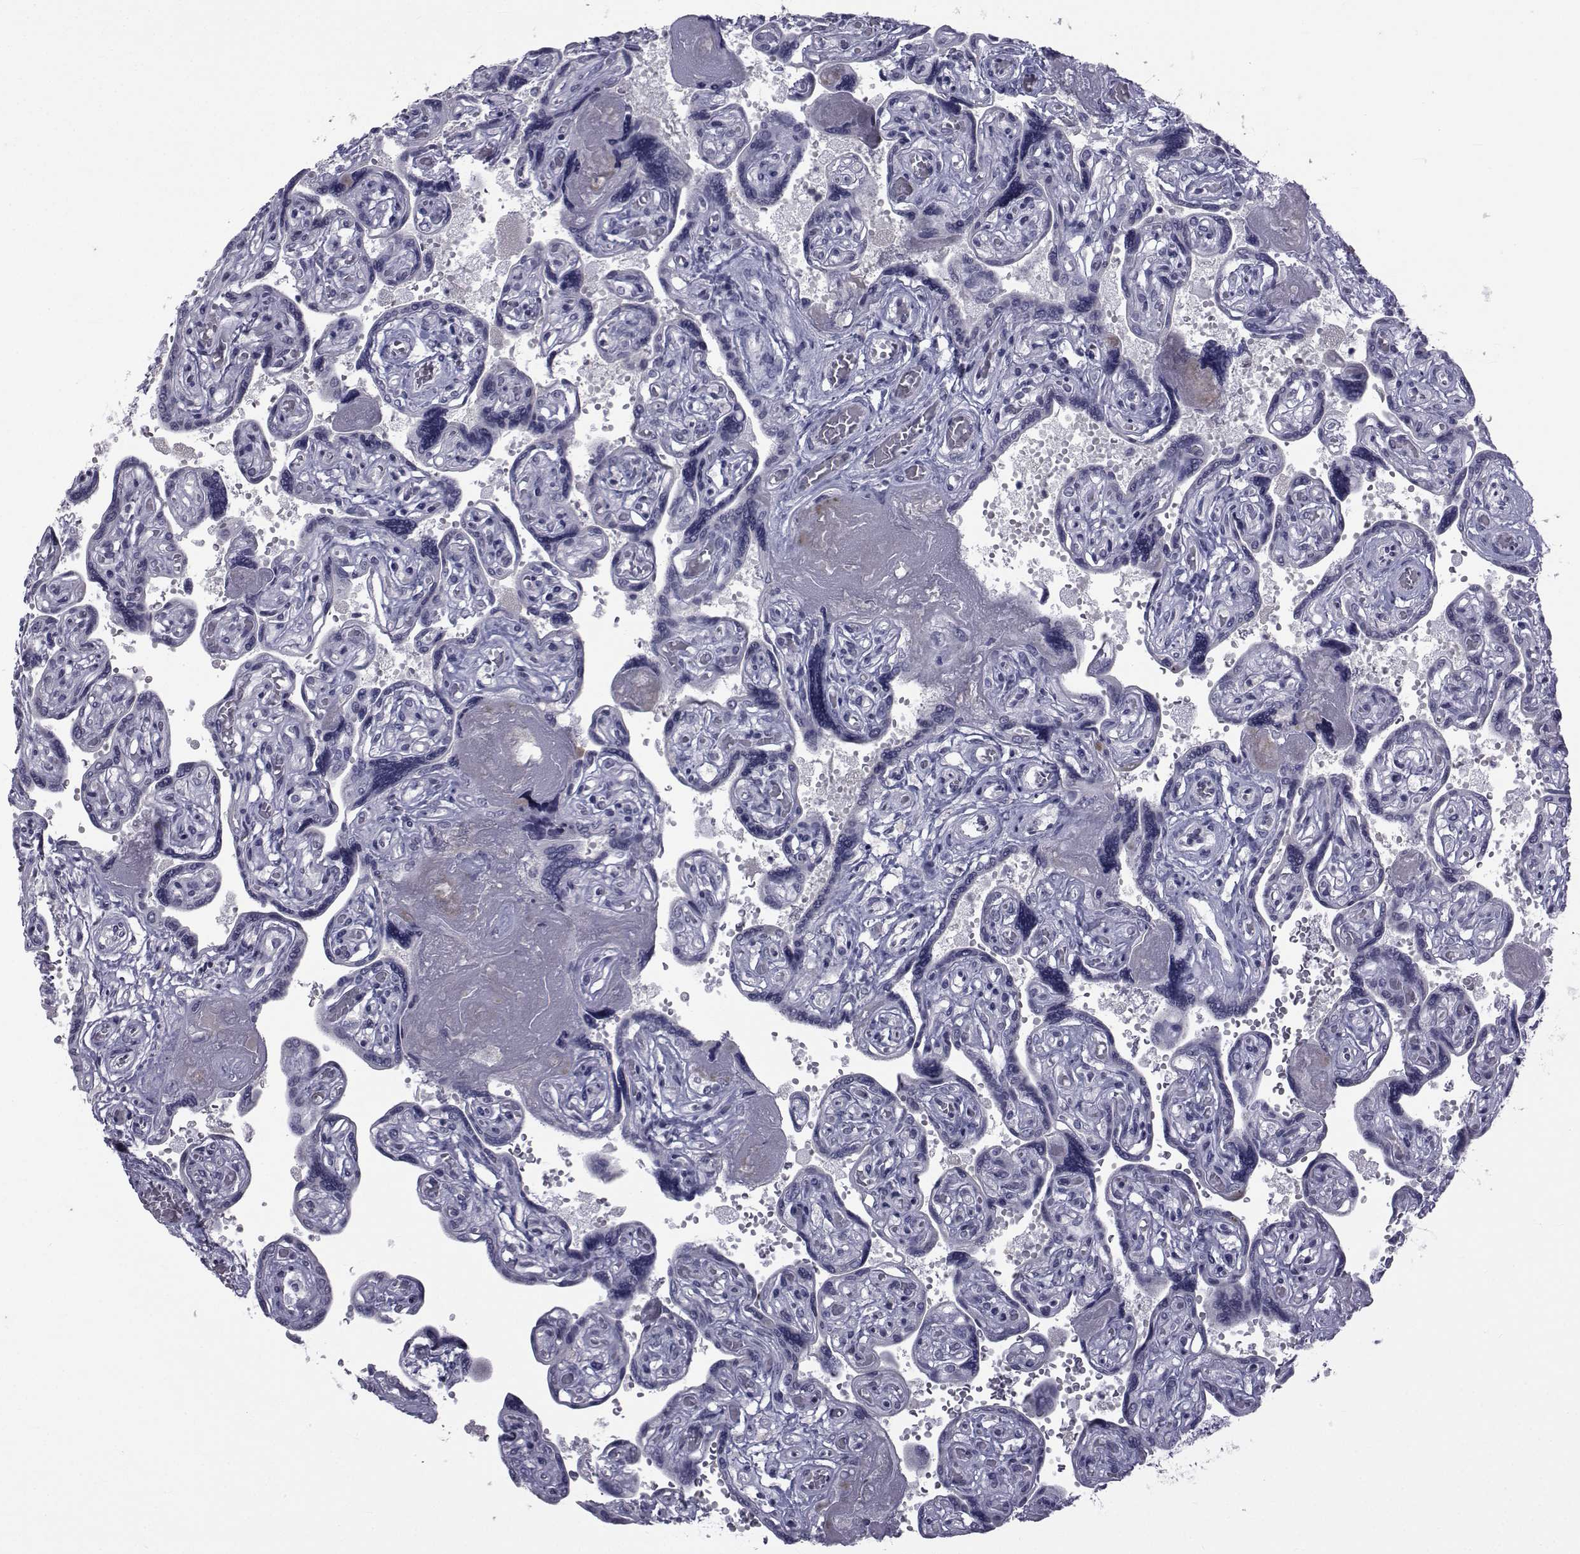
{"staining": {"intensity": "negative", "quantity": "none", "location": "none"}, "tissue": "placenta", "cell_type": "Decidual cells", "image_type": "normal", "snomed": [{"axis": "morphology", "description": "Normal tissue, NOS"}, {"axis": "topography", "description": "Placenta"}], "caption": "This is a photomicrograph of immunohistochemistry staining of normal placenta, which shows no staining in decidual cells.", "gene": "PAX2", "patient": {"sex": "female", "age": 32}}